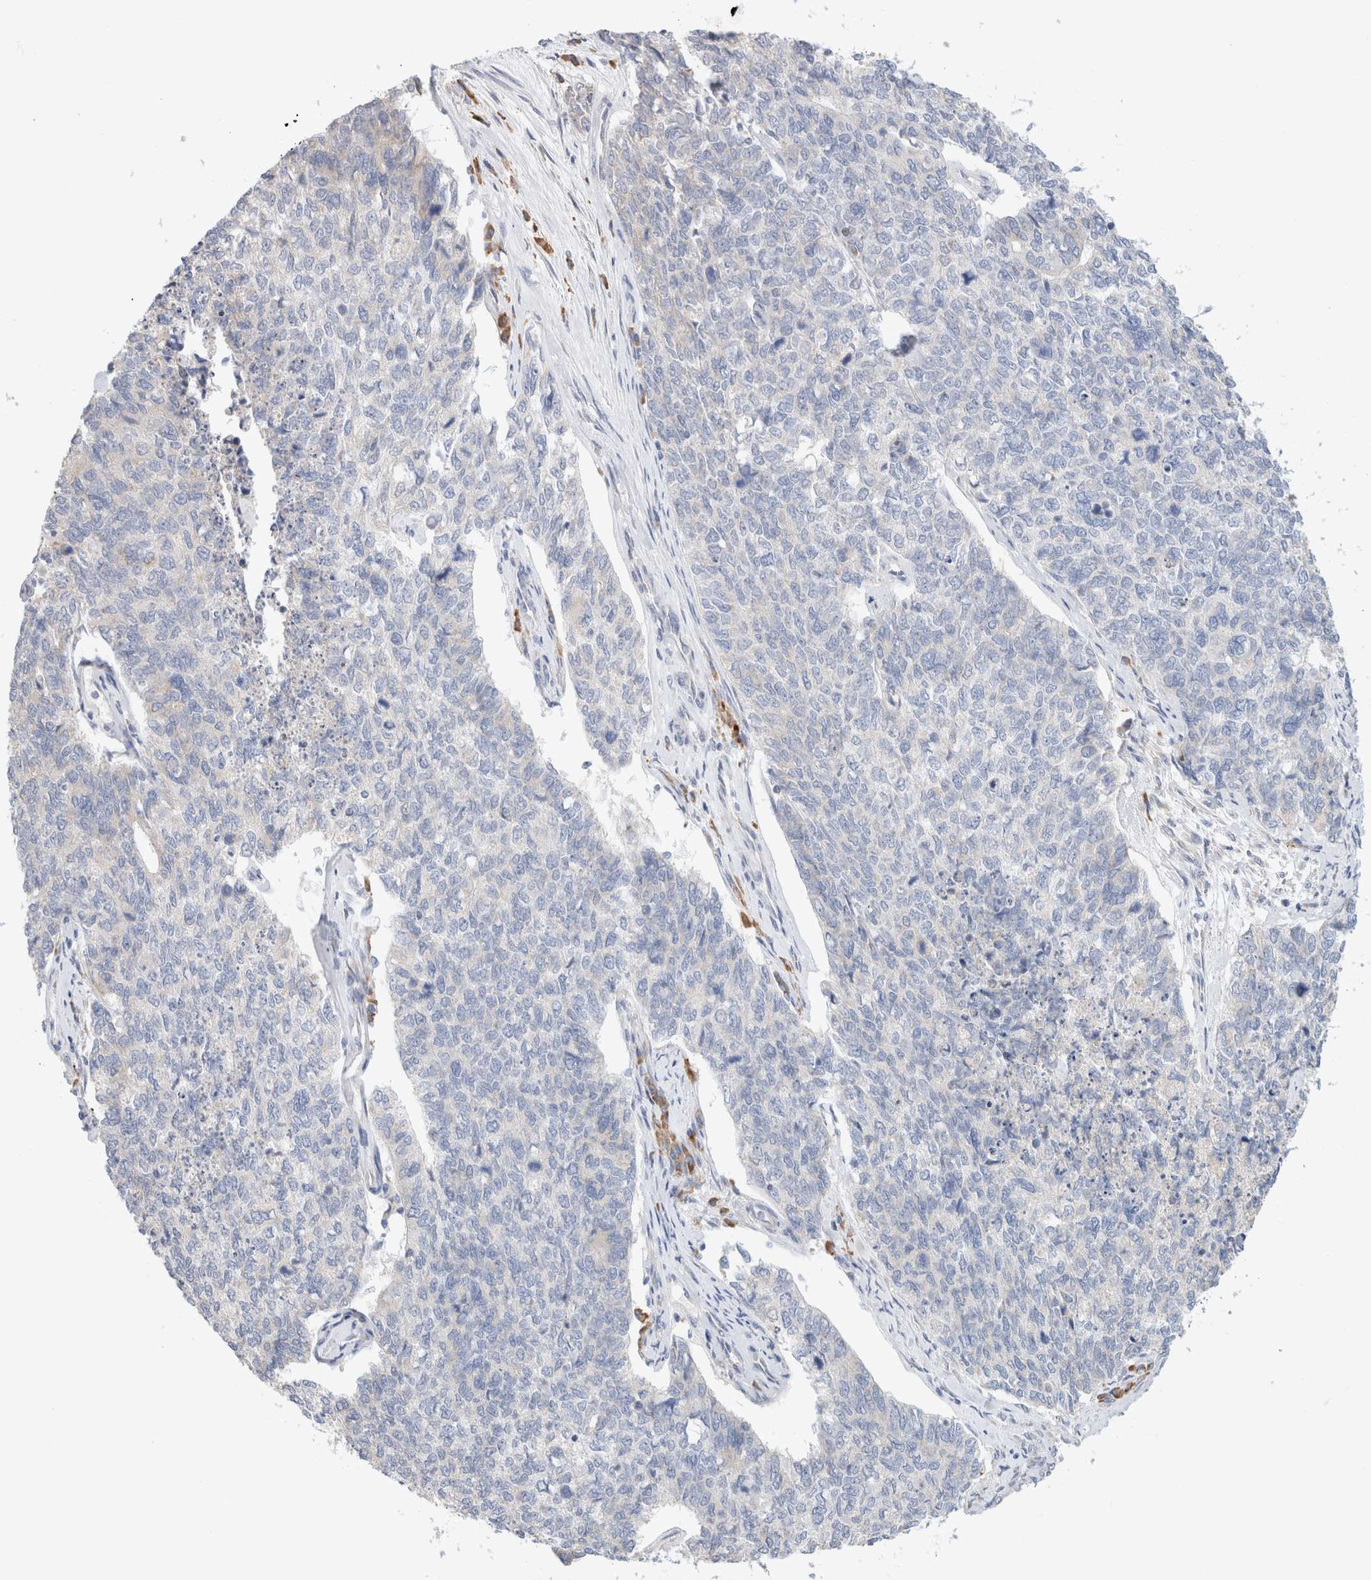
{"staining": {"intensity": "negative", "quantity": "none", "location": "none"}, "tissue": "cervical cancer", "cell_type": "Tumor cells", "image_type": "cancer", "snomed": [{"axis": "morphology", "description": "Squamous cell carcinoma, NOS"}, {"axis": "topography", "description": "Cervix"}], "caption": "Cervical cancer (squamous cell carcinoma) was stained to show a protein in brown. There is no significant expression in tumor cells.", "gene": "GADD45G", "patient": {"sex": "female", "age": 63}}